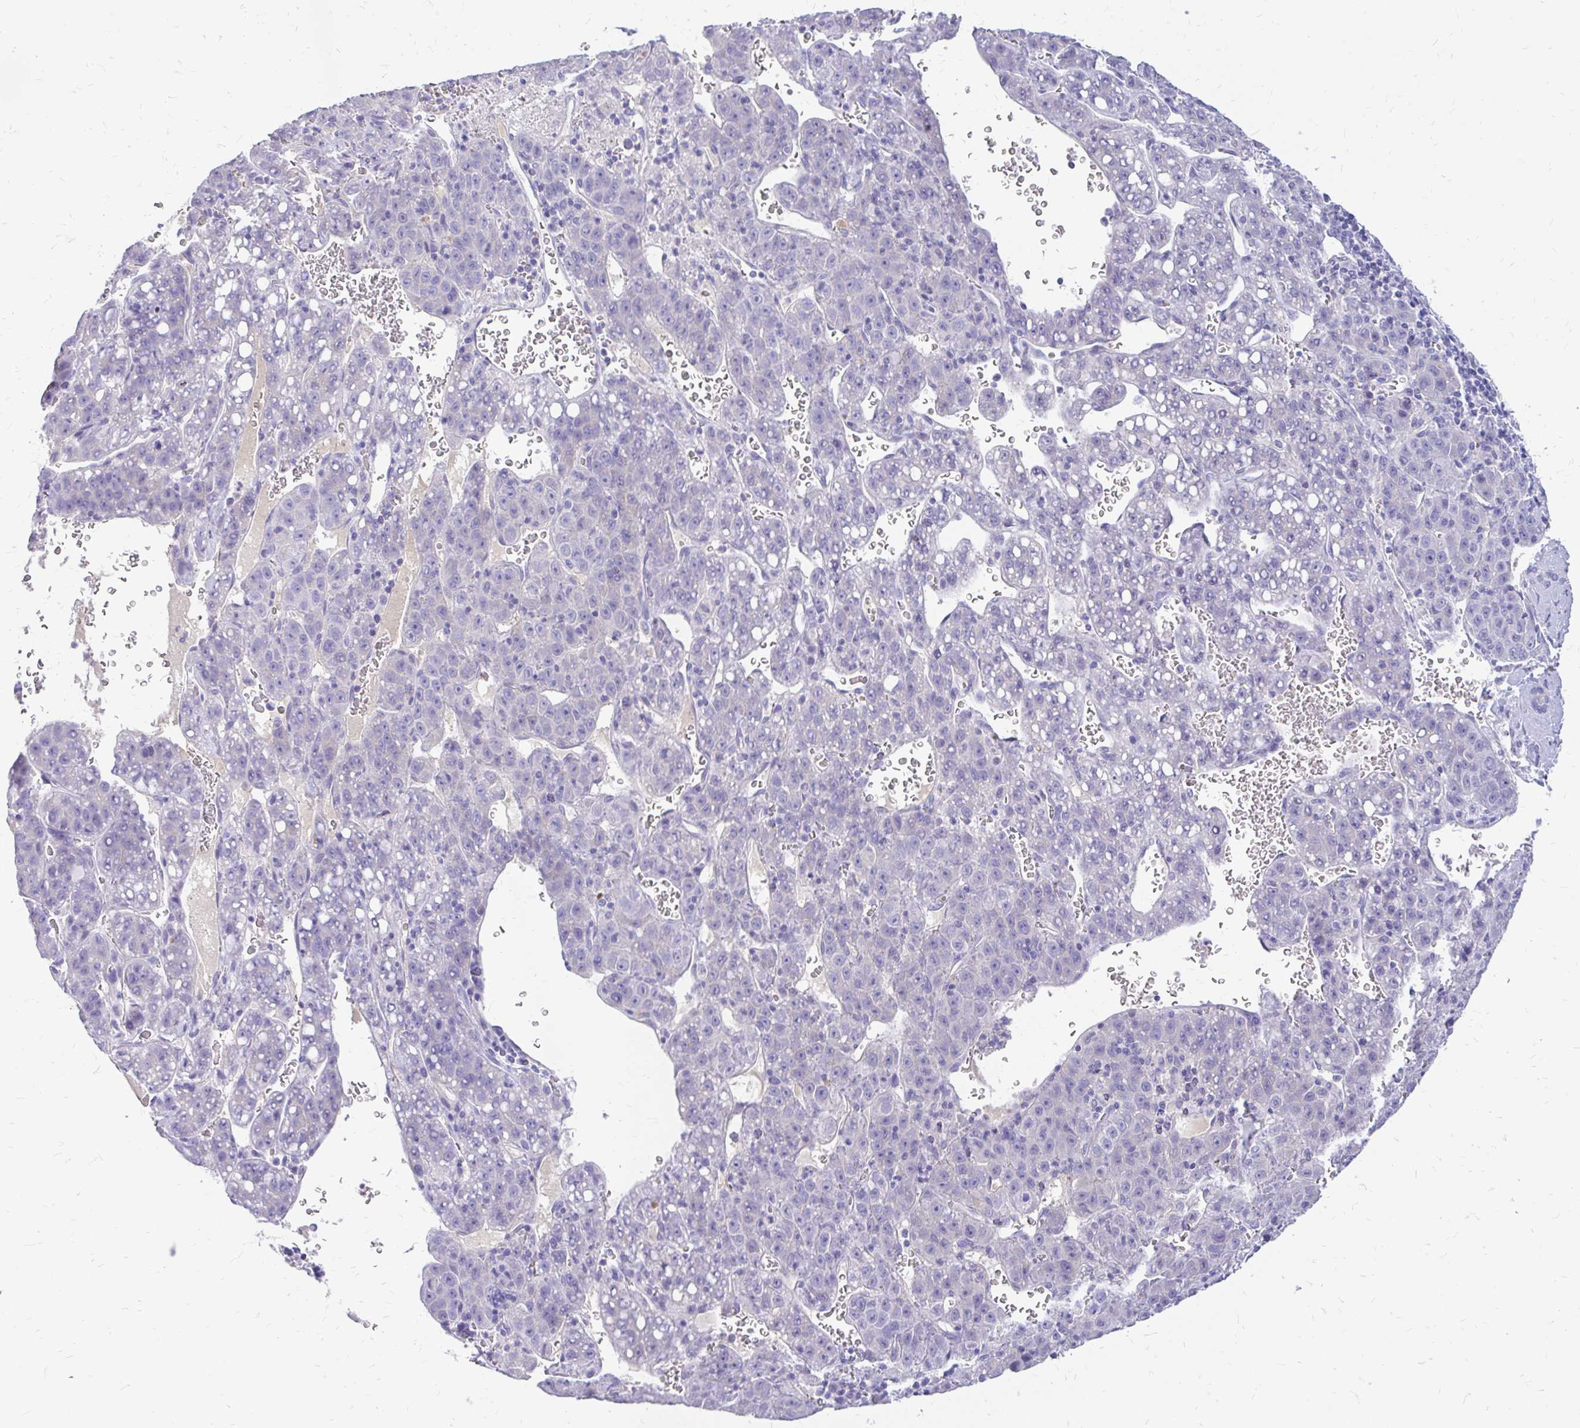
{"staining": {"intensity": "negative", "quantity": "none", "location": "none"}, "tissue": "liver cancer", "cell_type": "Tumor cells", "image_type": "cancer", "snomed": [{"axis": "morphology", "description": "Carcinoma, Hepatocellular, NOS"}, {"axis": "topography", "description": "Liver"}], "caption": "This image is of liver cancer (hepatocellular carcinoma) stained with IHC to label a protein in brown with the nuclei are counter-stained blue. There is no staining in tumor cells.", "gene": "MAP1LC3A", "patient": {"sex": "female", "age": 53}}